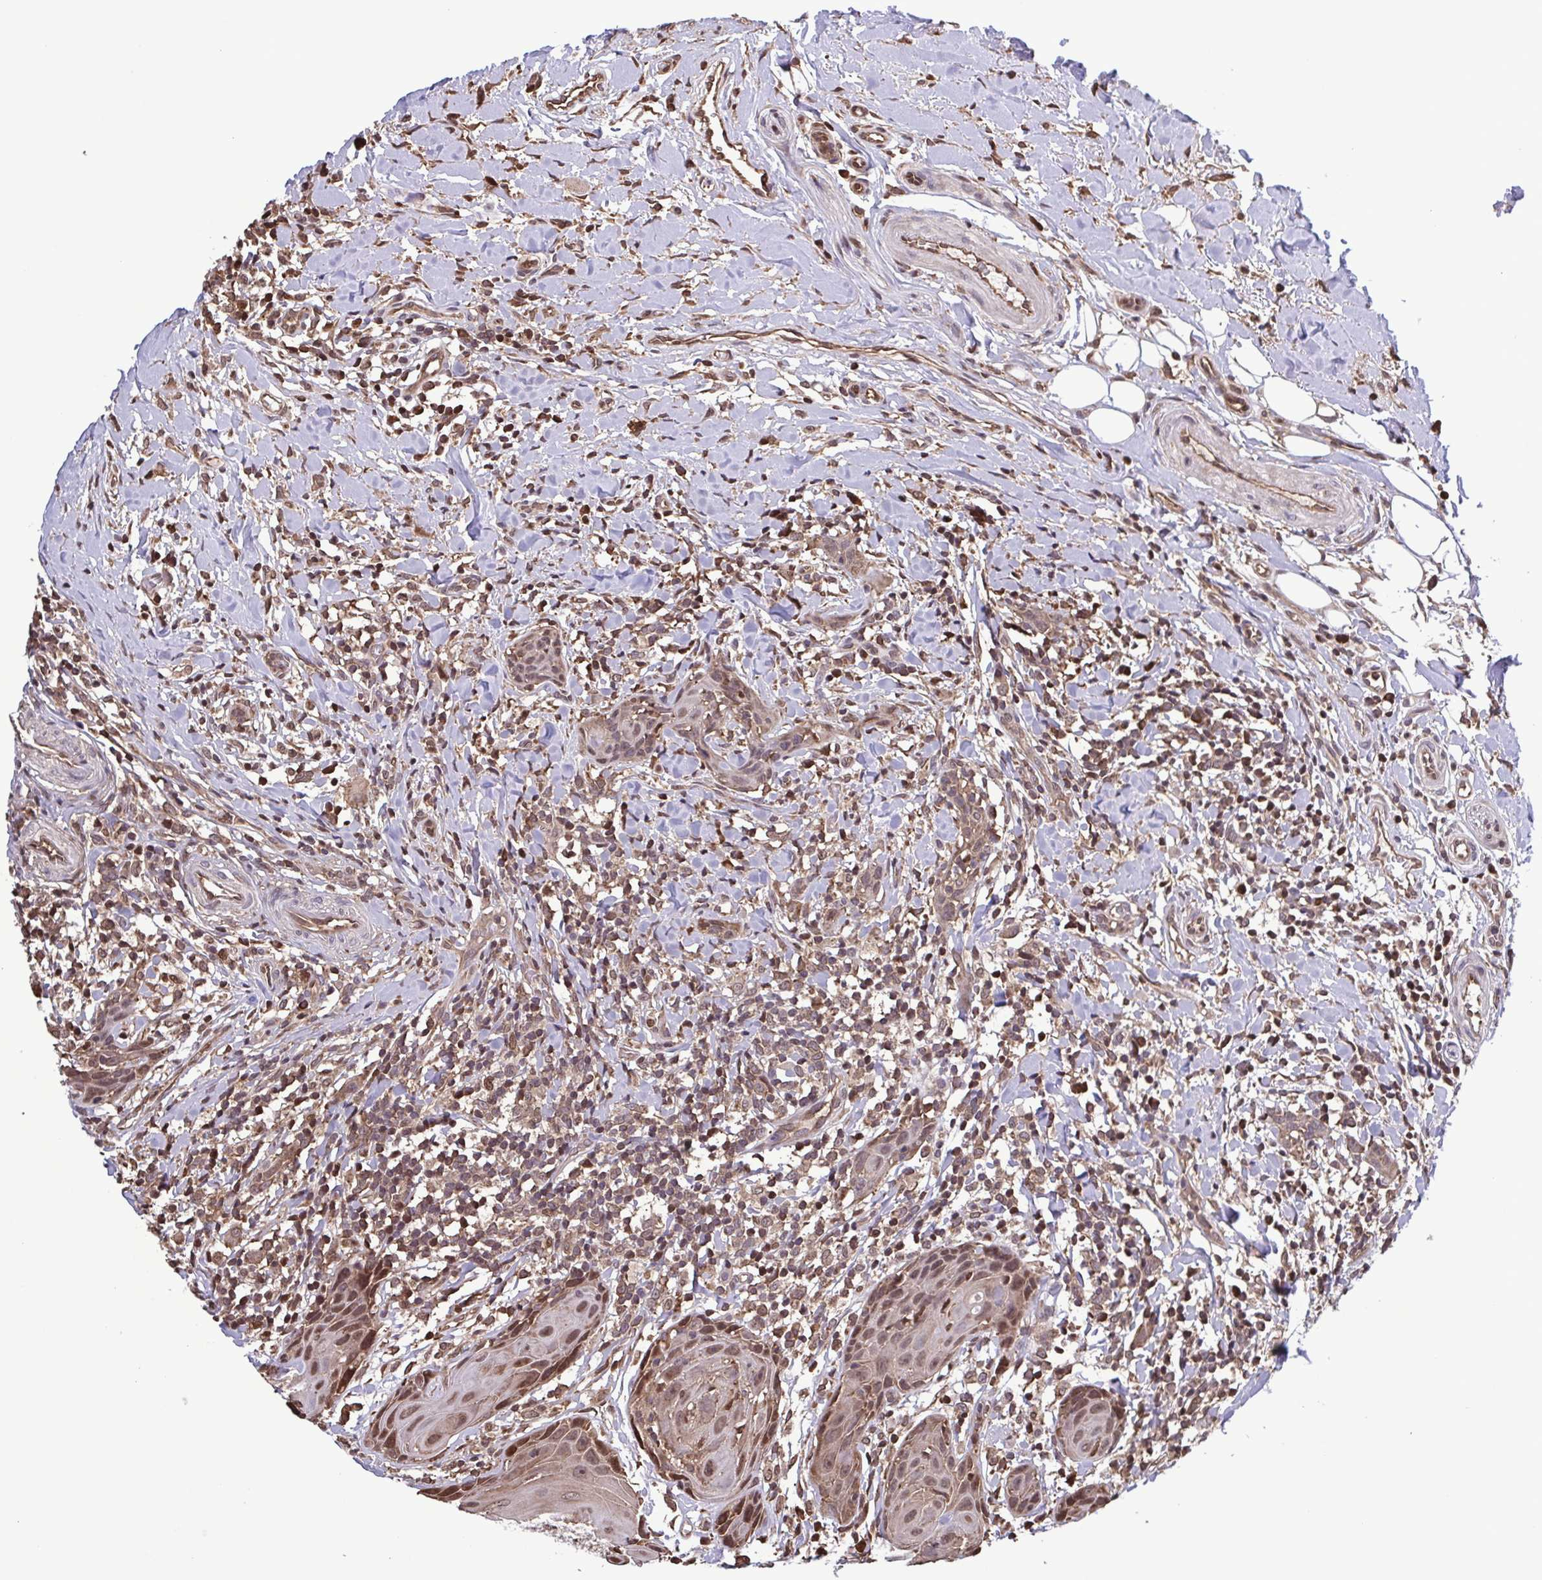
{"staining": {"intensity": "moderate", "quantity": ">75%", "location": "nuclear"}, "tissue": "head and neck cancer", "cell_type": "Tumor cells", "image_type": "cancer", "snomed": [{"axis": "morphology", "description": "Squamous cell carcinoma, NOS"}, {"axis": "topography", "description": "Oral tissue"}, {"axis": "topography", "description": "Head-Neck"}], "caption": "Squamous cell carcinoma (head and neck) stained with a protein marker shows moderate staining in tumor cells.", "gene": "SEC63", "patient": {"sex": "male", "age": 49}}